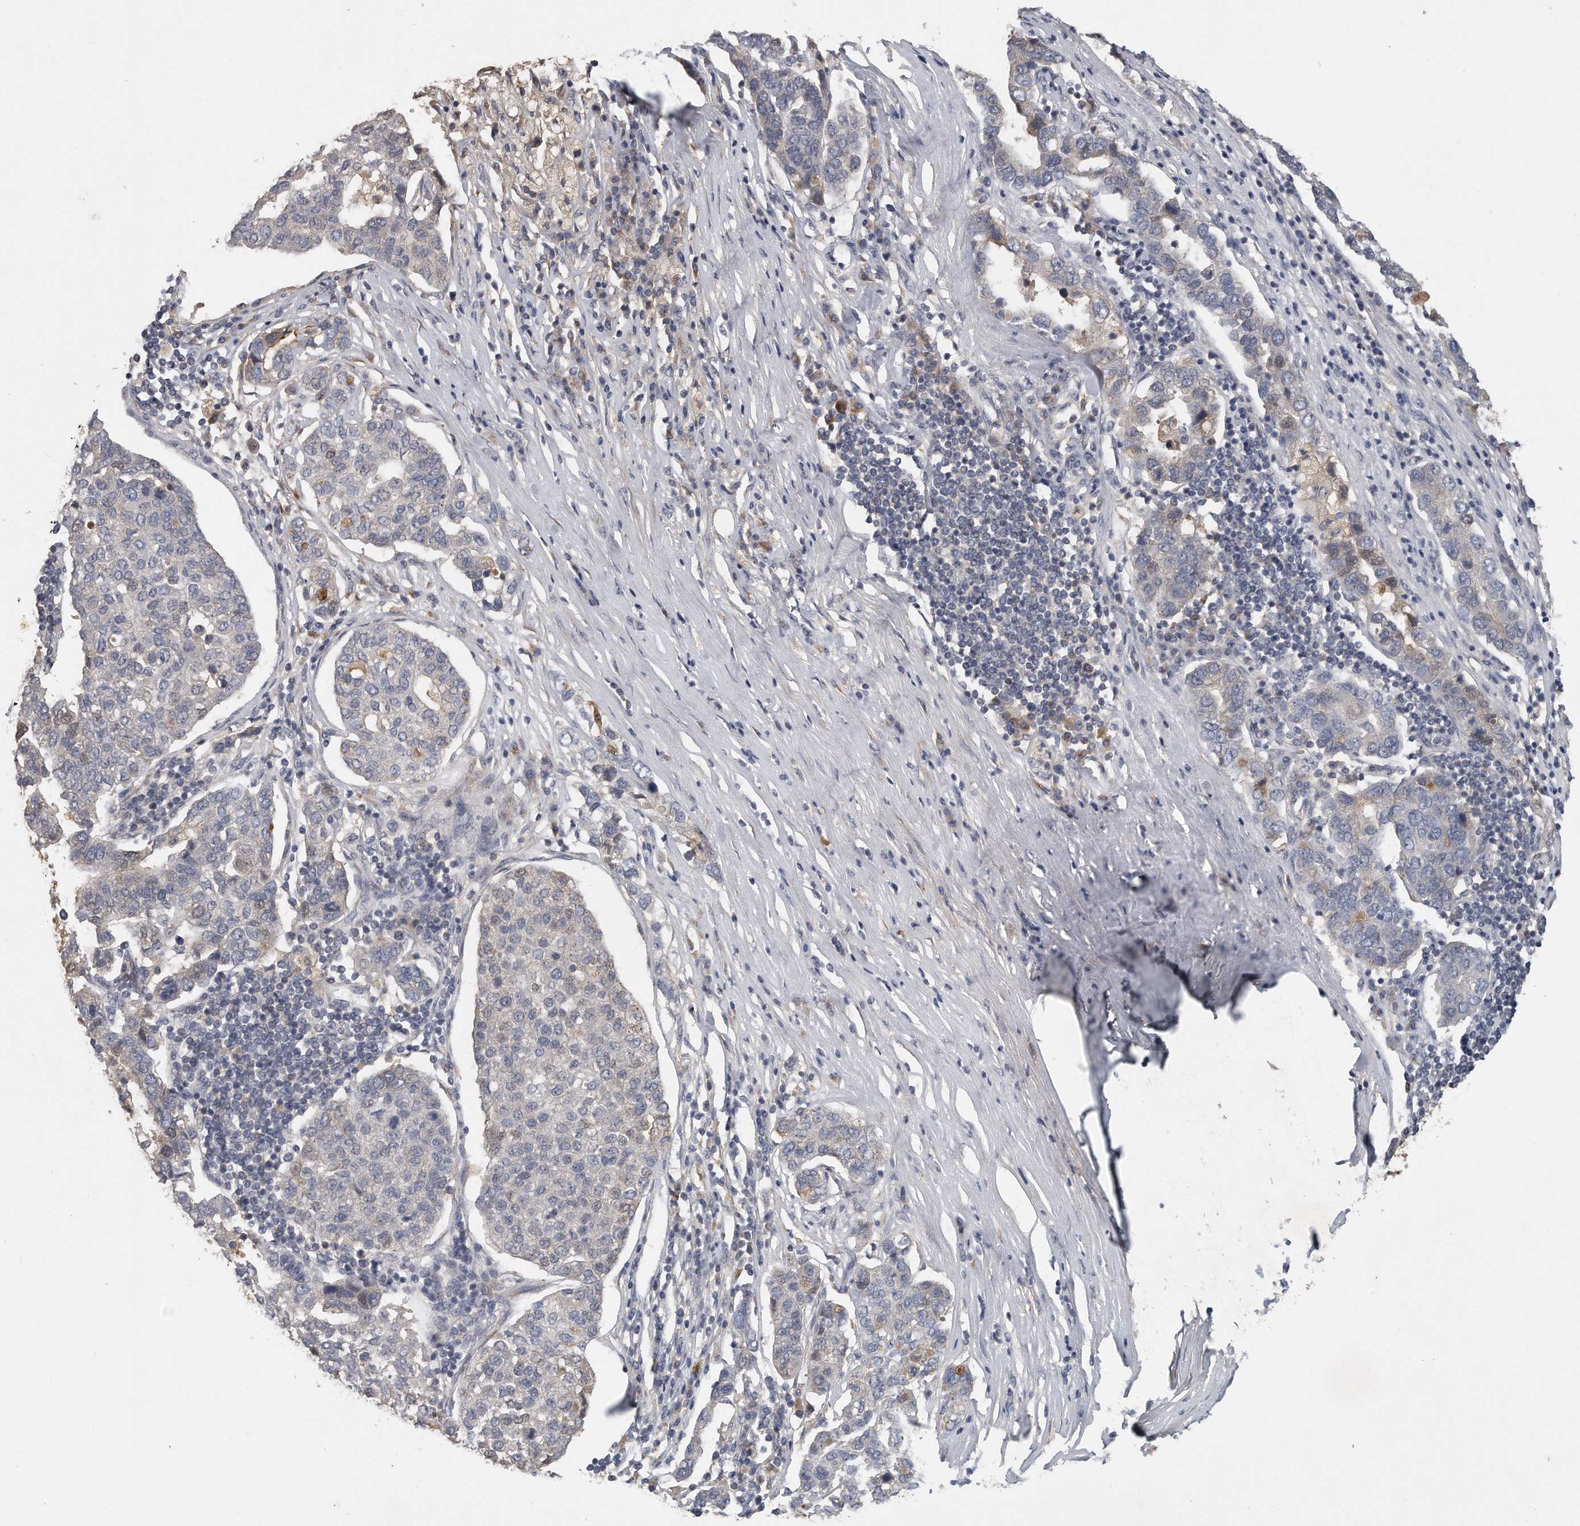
{"staining": {"intensity": "negative", "quantity": "none", "location": "none"}, "tissue": "pancreatic cancer", "cell_type": "Tumor cells", "image_type": "cancer", "snomed": [{"axis": "morphology", "description": "Adenocarcinoma, NOS"}, {"axis": "topography", "description": "Pancreas"}], "caption": "Immunohistochemistry image of neoplastic tissue: pancreatic adenocarcinoma stained with DAB shows no significant protein staining in tumor cells.", "gene": "TRAPPC14", "patient": {"sex": "female", "age": 61}}